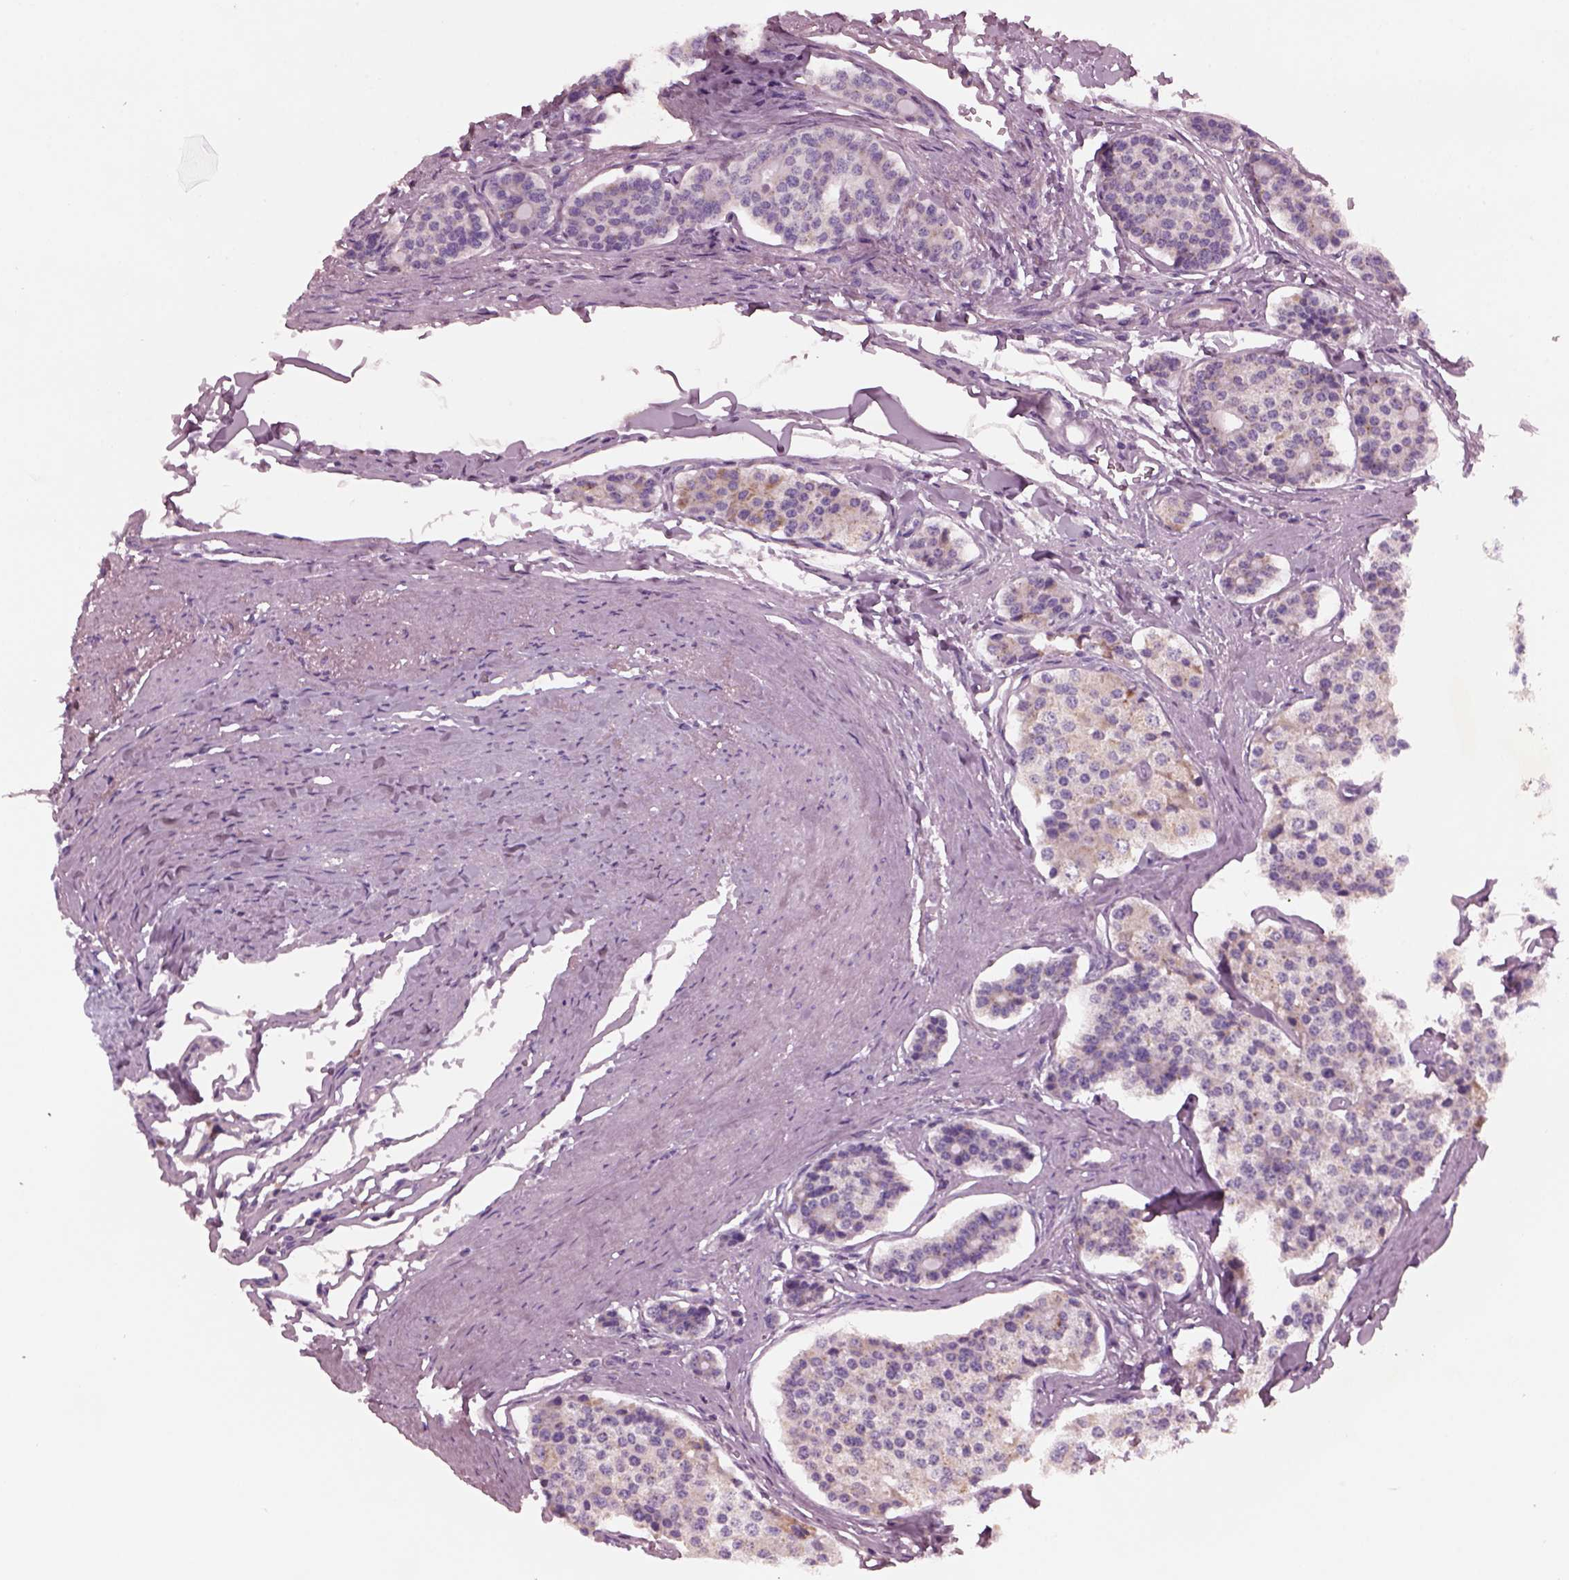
{"staining": {"intensity": "weak", "quantity": "25%-75%", "location": "cytoplasmic/membranous"}, "tissue": "carcinoid", "cell_type": "Tumor cells", "image_type": "cancer", "snomed": [{"axis": "morphology", "description": "Carcinoid, malignant, NOS"}, {"axis": "topography", "description": "Small intestine"}], "caption": "Weak cytoplasmic/membranous expression is appreciated in approximately 25%-75% of tumor cells in malignant carcinoid. Nuclei are stained in blue.", "gene": "AP4M1", "patient": {"sex": "female", "age": 65}}